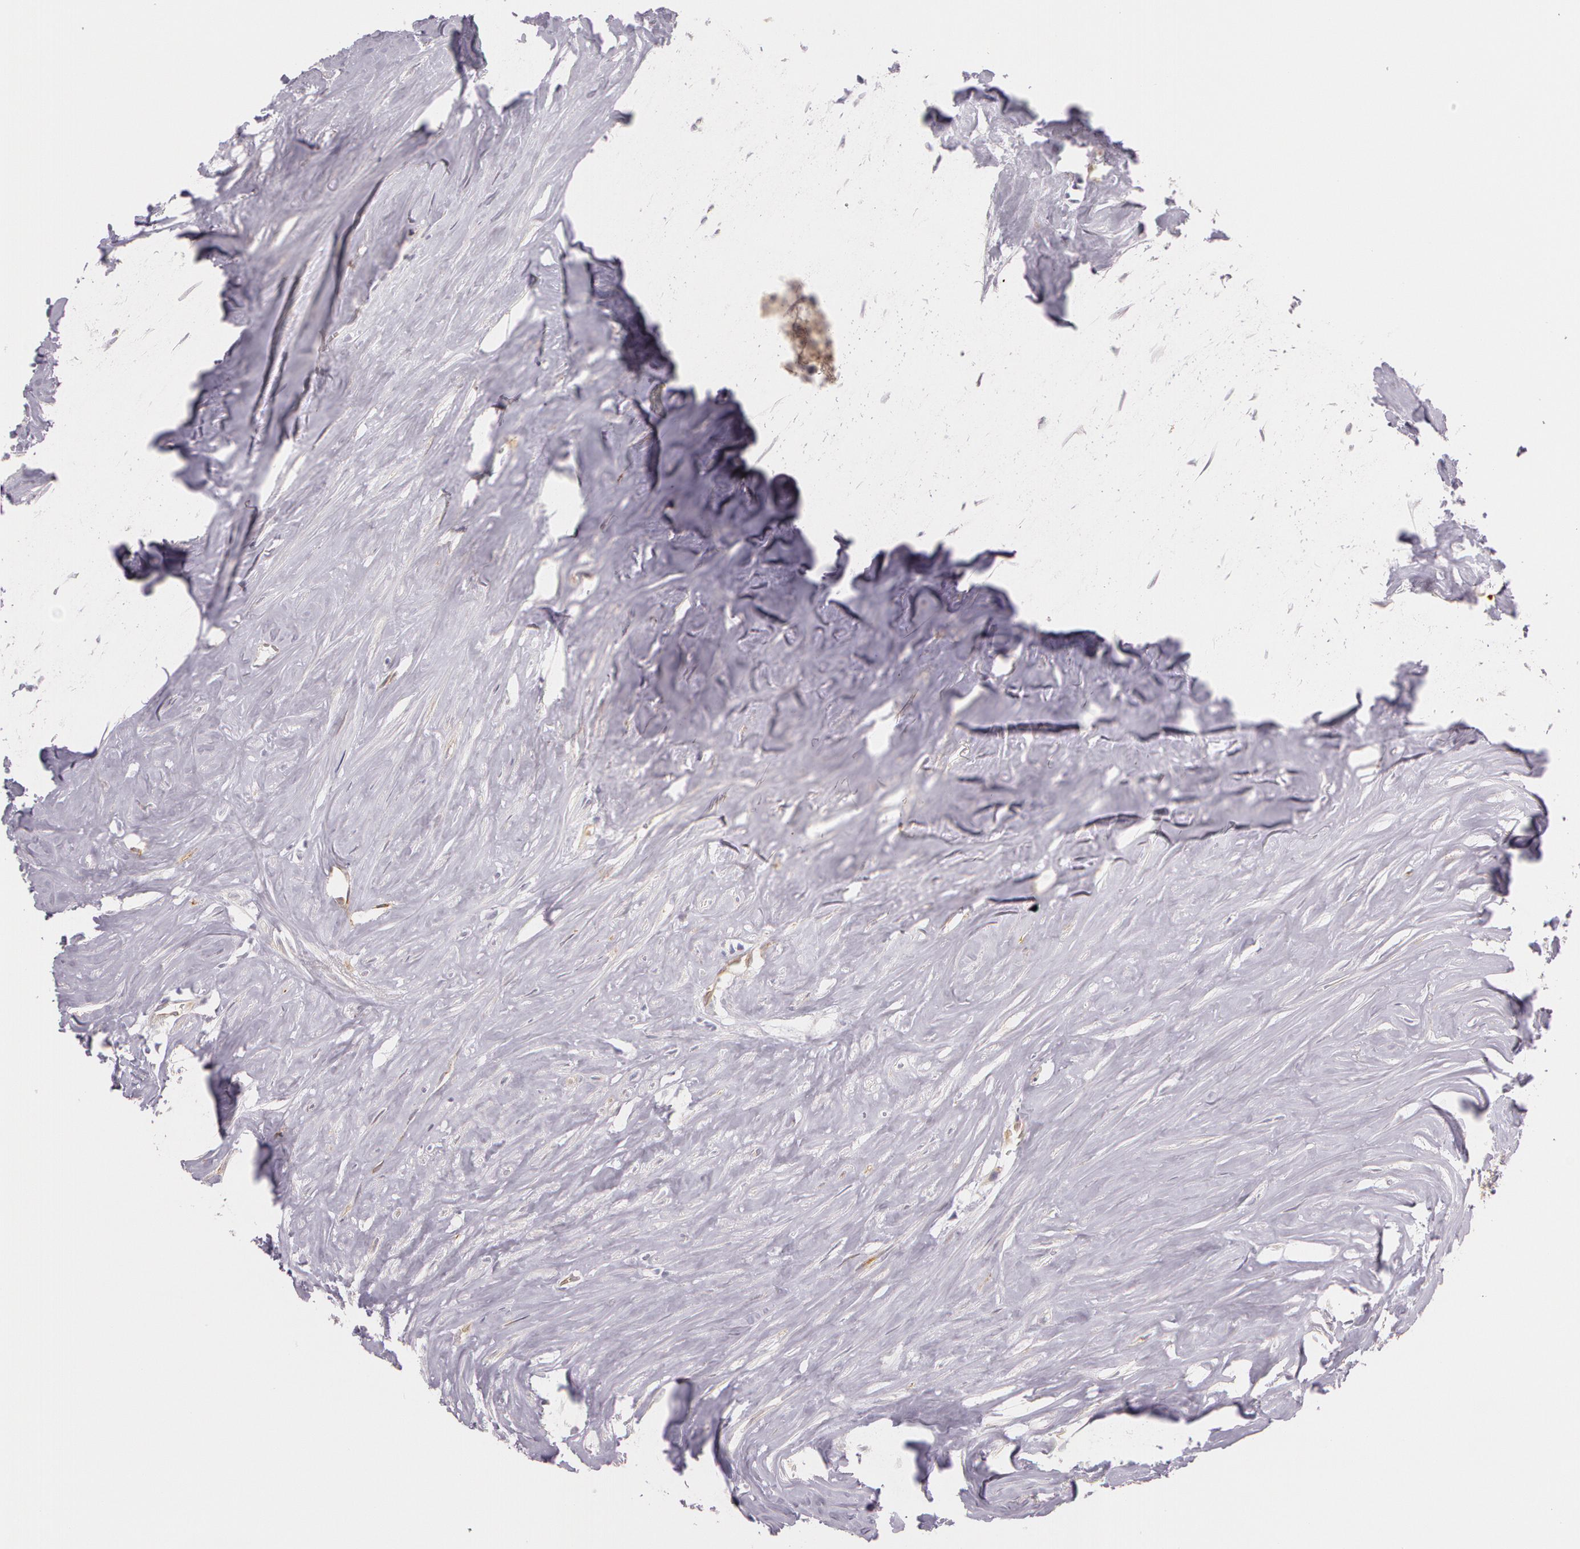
{"staining": {"intensity": "weak", "quantity": "25%-75%", "location": "cytoplasmic/membranous"}, "tissue": "carcinoid", "cell_type": "Tumor cells", "image_type": "cancer", "snomed": [{"axis": "morphology", "description": "Carcinoid, malignant, NOS"}, {"axis": "topography", "description": "Small intestine"}], "caption": "This image demonstrates IHC staining of malignant carcinoid, with low weak cytoplasmic/membranous positivity in approximately 25%-75% of tumor cells.", "gene": "APP", "patient": {"sex": "male", "age": 63}}